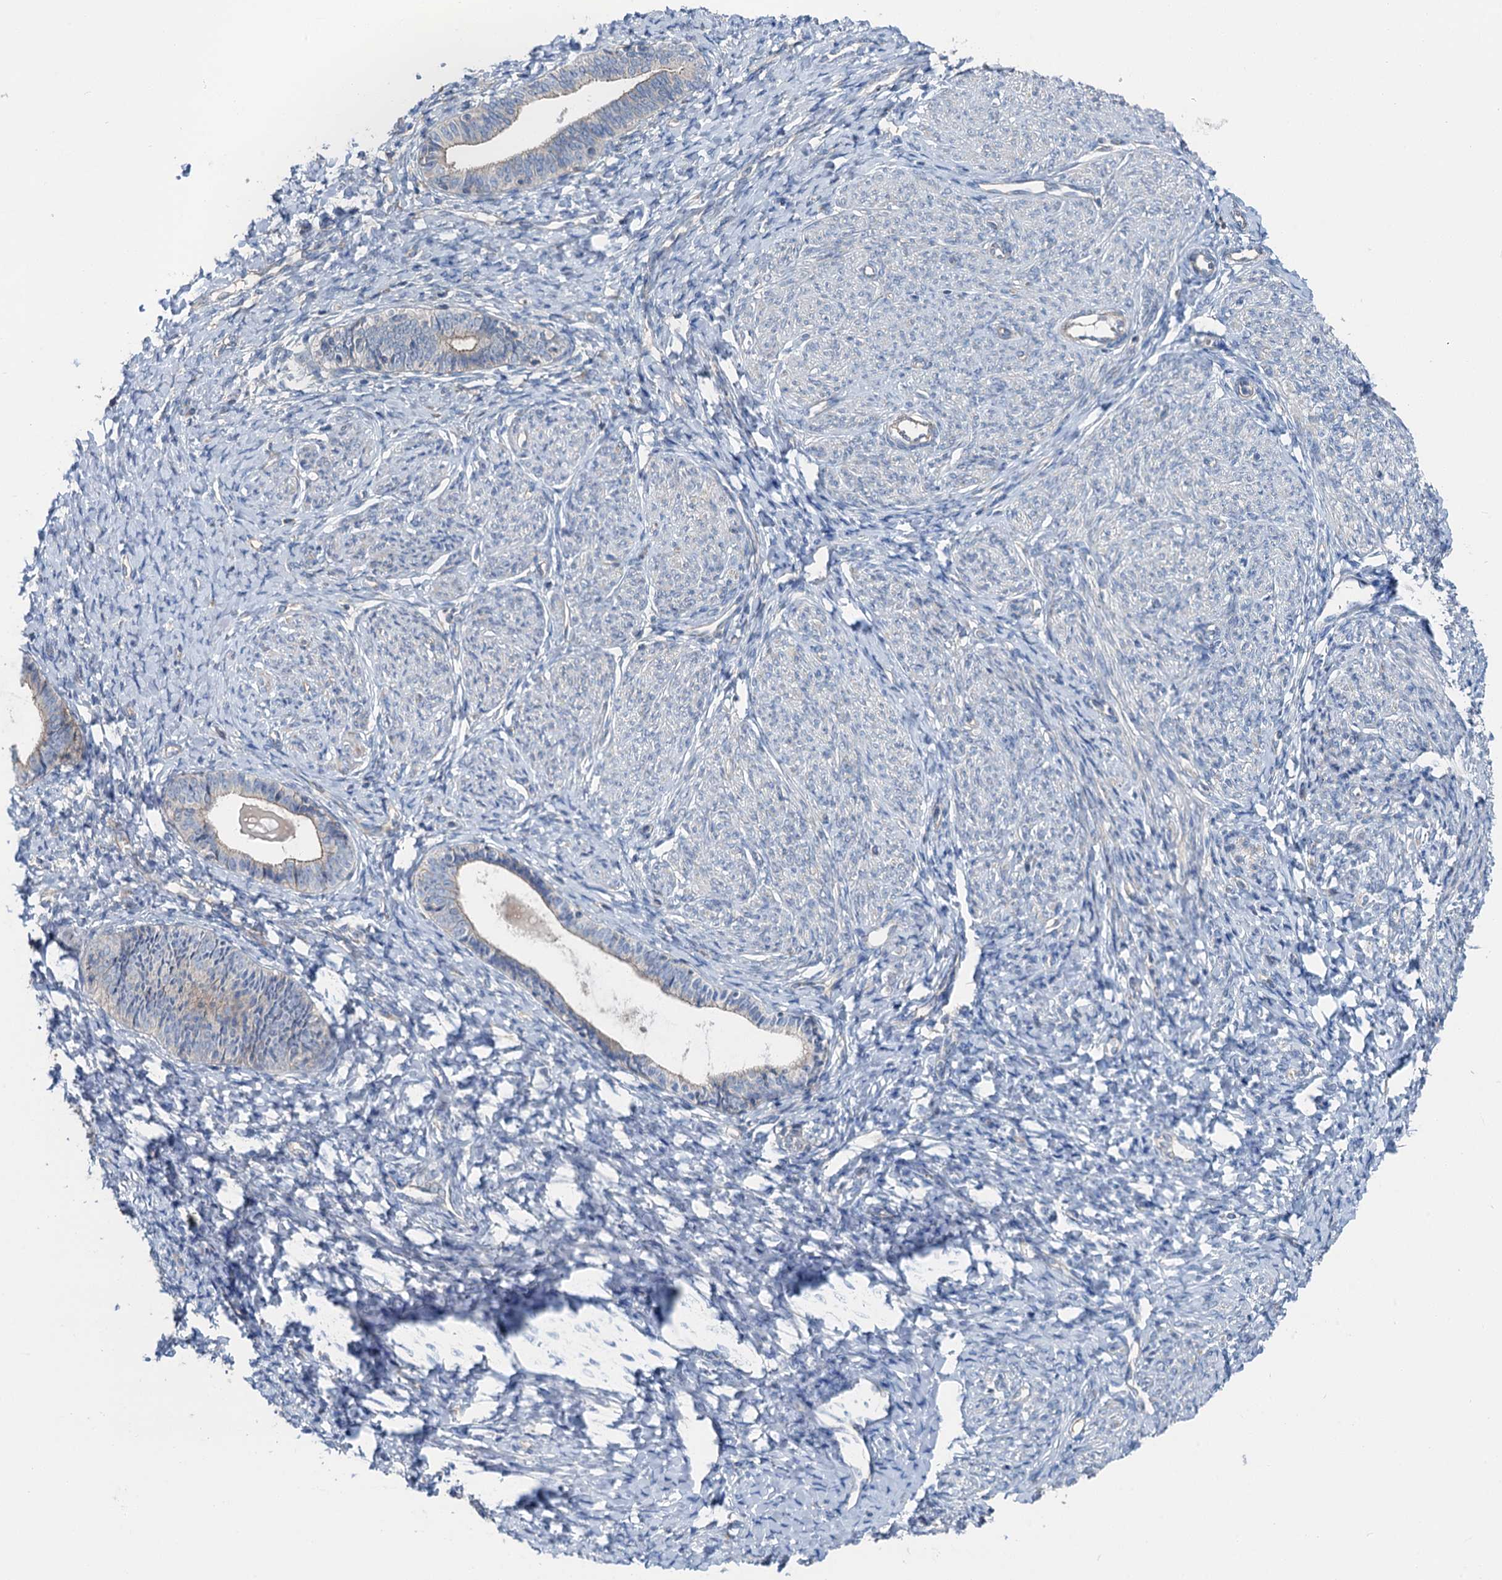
{"staining": {"intensity": "negative", "quantity": "none", "location": "none"}, "tissue": "endometrium", "cell_type": "Cells in endometrial stroma", "image_type": "normal", "snomed": [{"axis": "morphology", "description": "Normal tissue, NOS"}, {"axis": "topography", "description": "Endometrium"}], "caption": "Immunohistochemistry (IHC) of benign human endometrium demonstrates no staining in cells in endometrial stroma.", "gene": "ANKRD26", "patient": {"sex": "female", "age": 72}}